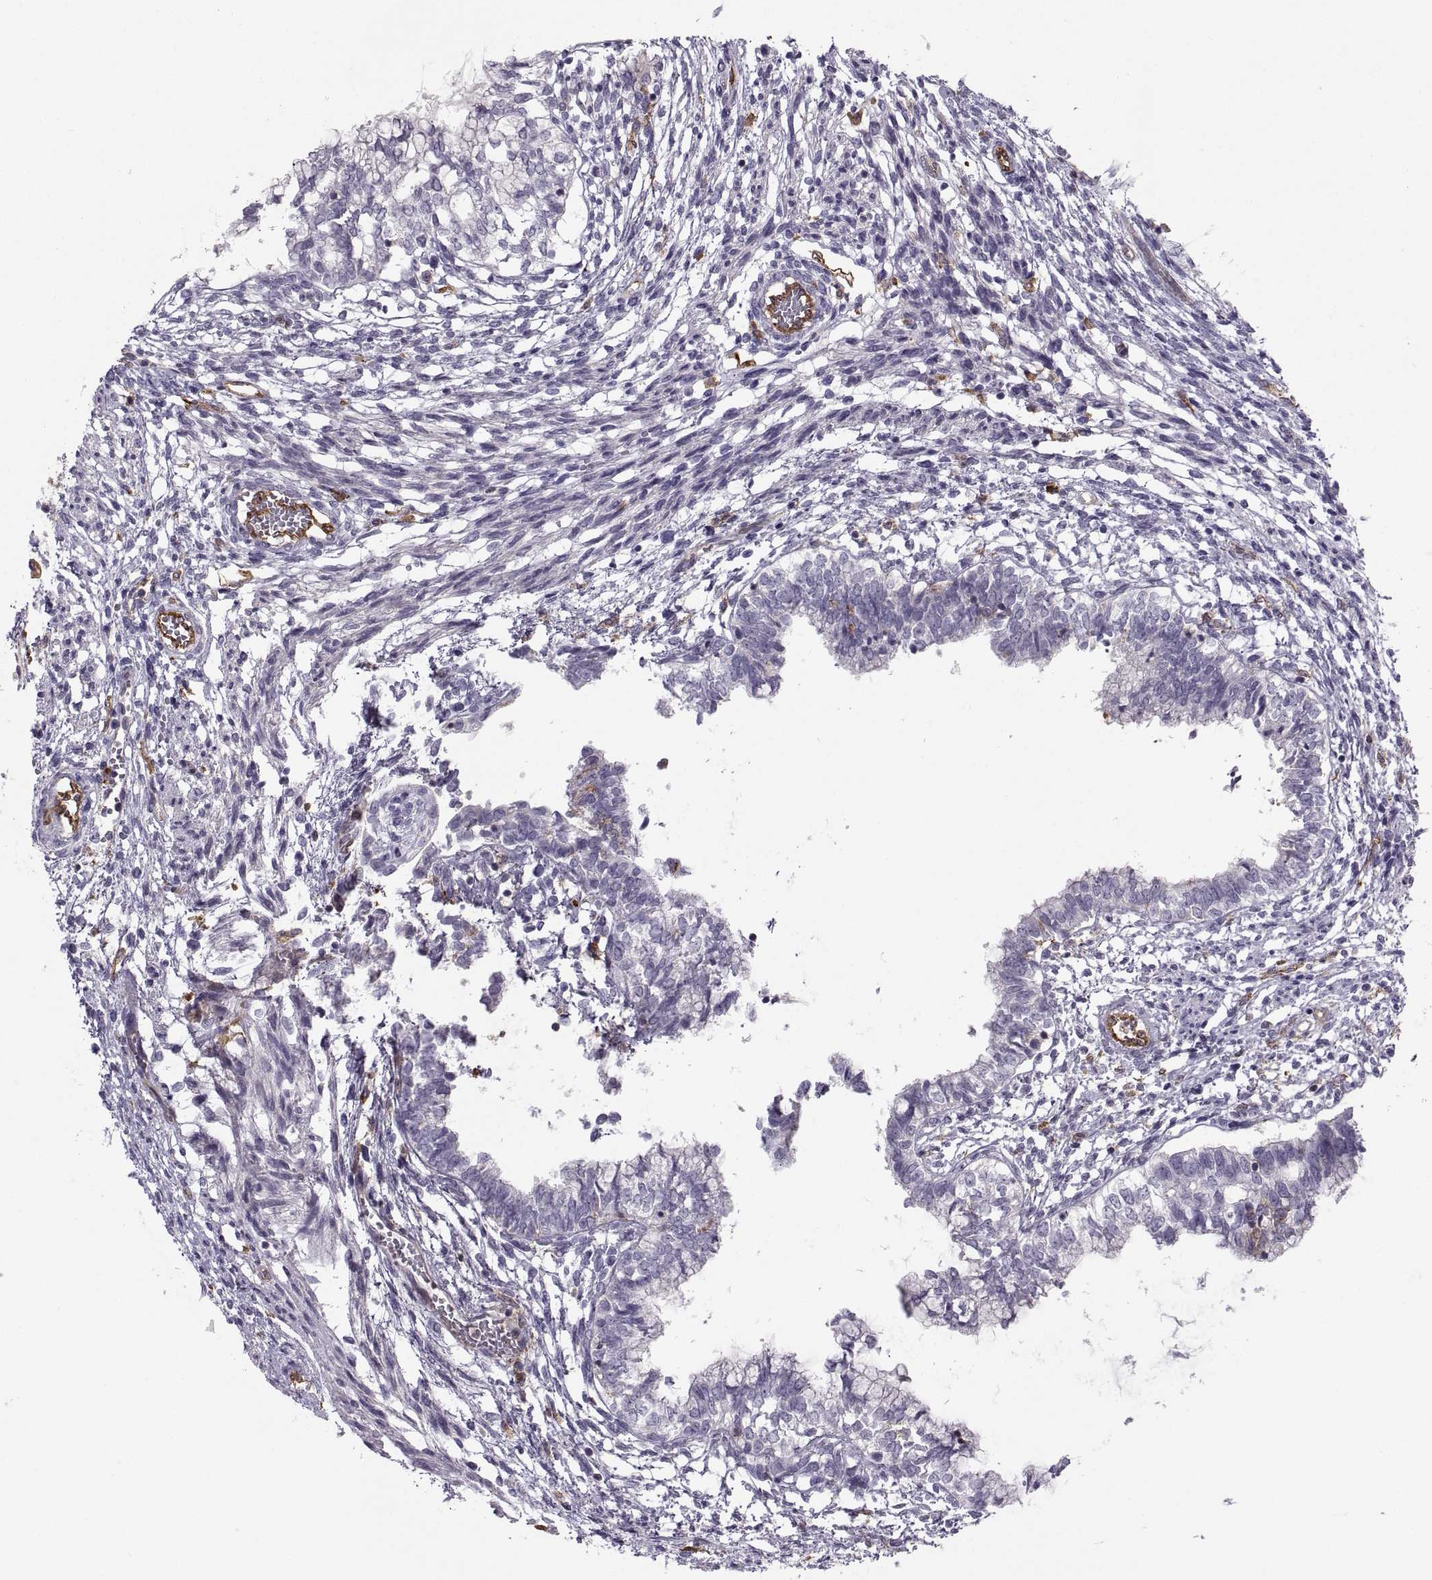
{"staining": {"intensity": "negative", "quantity": "none", "location": "none"}, "tissue": "testis cancer", "cell_type": "Tumor cells", "image_type": "cancer", "snomed": [{"axis": "morphology", "description": "Carcinoma, Embryonal, NOS"}, {"axis": "topography", "description": "Testis"}], "caption": "A high-resolution photomicrograph shows immunohistochemistry staining of testis embryonal carcinoma, which shows no significant expression in tumor cells. Nuclei are stained in blue.", "gene": "RALB", "patient": {"sex": "male", "age": 37}}